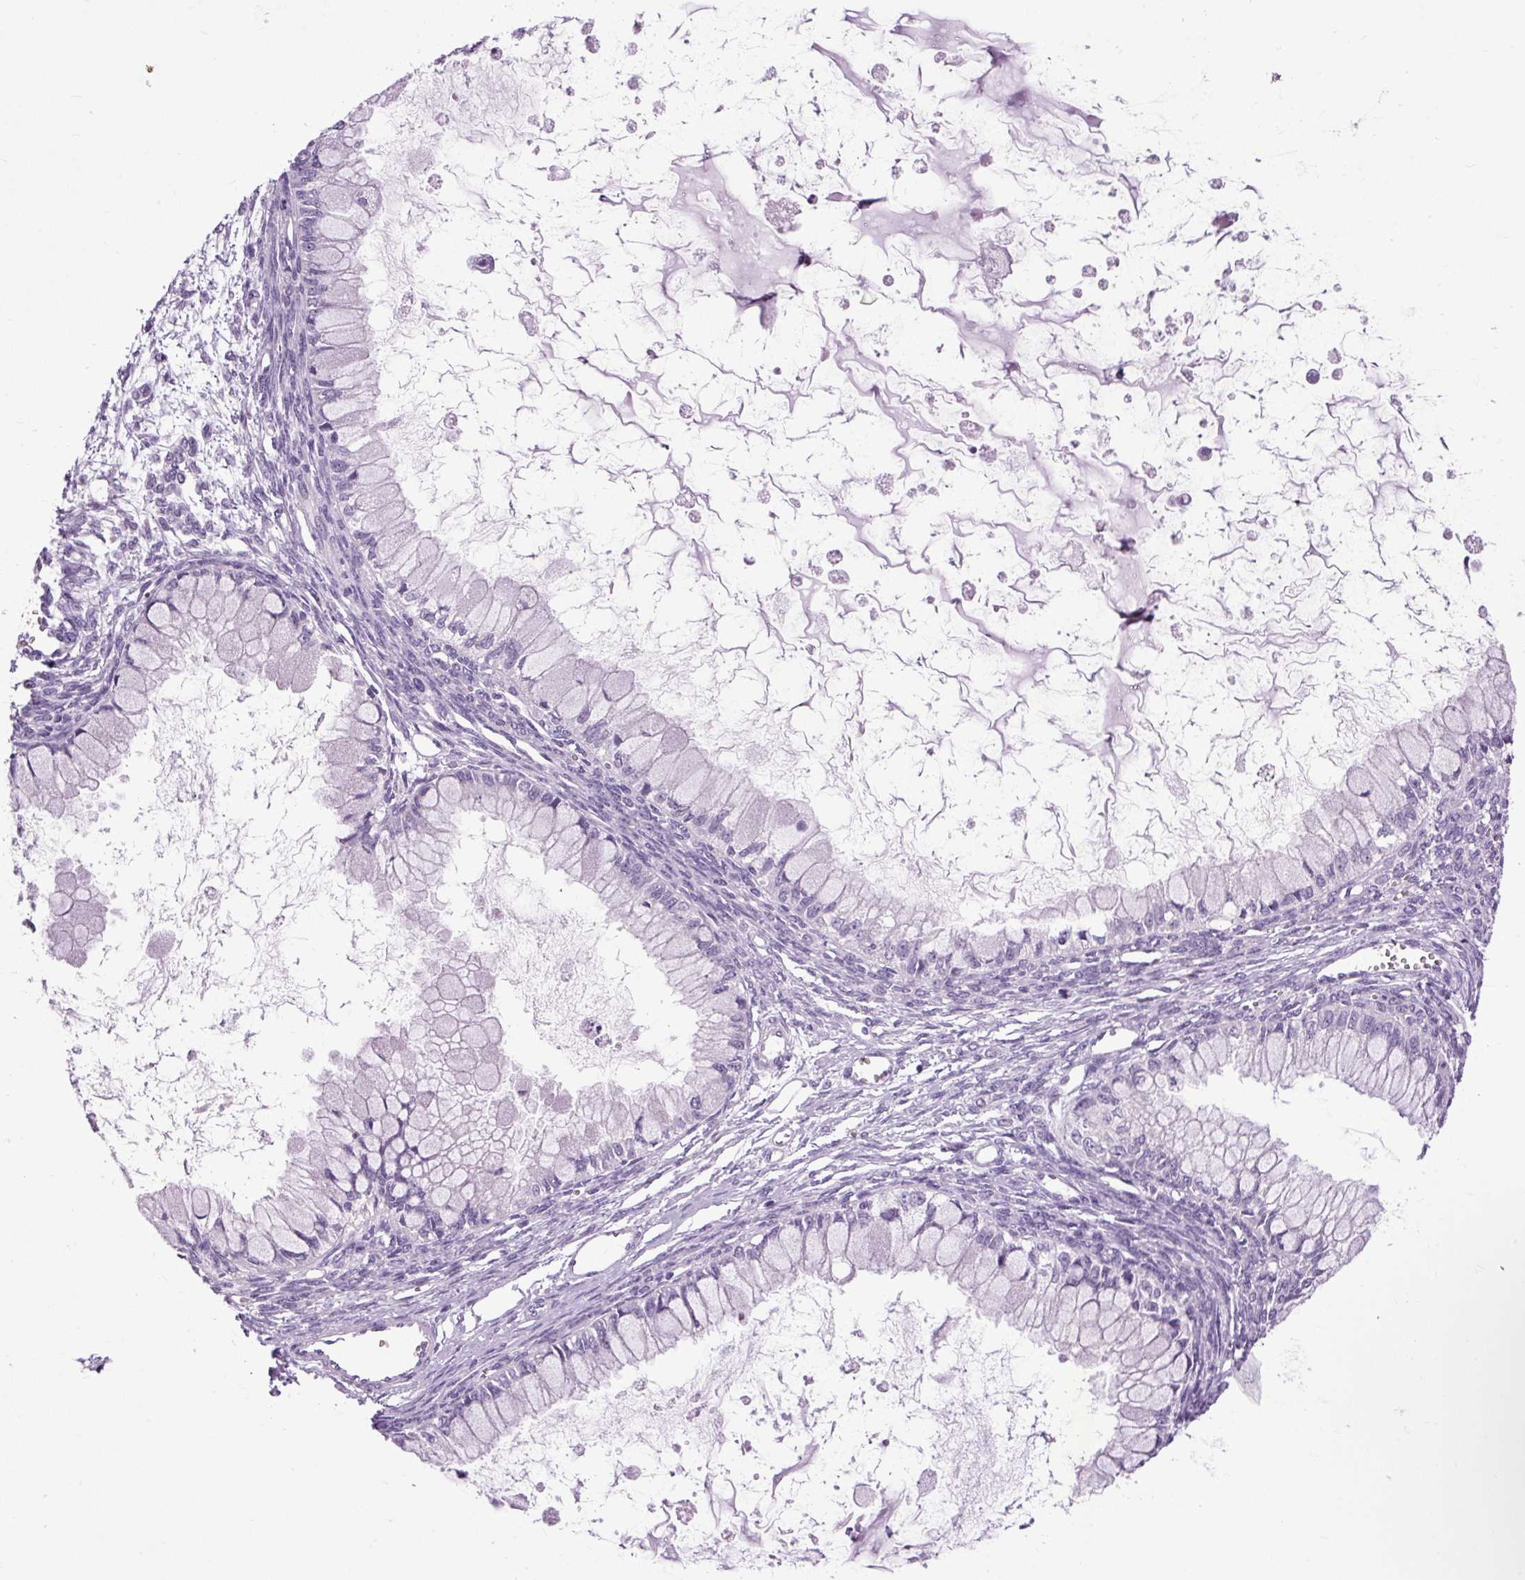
{"staining": {"intensity": "negative", "quantity": "none", "location": "none"}, "tissue": "ovarian cancer", "cell_type": "Tumor cells", "image_type": "cancer", "snomed": [{"axis": "morphology", "description": "Cystadenocarcinoma, mucinous, NOS"}, {"axis": "topography", "description": "Ovary"}], "caption": "Immunohistochemistry (IHC) photomicrograph of human mucinous cystadenocarcinoma (ovarian) stained for a protein (brown), which displays no positivity in tumor cells.", "gene": "FABP7", "patient": {"sex": "female", "age": 34}}